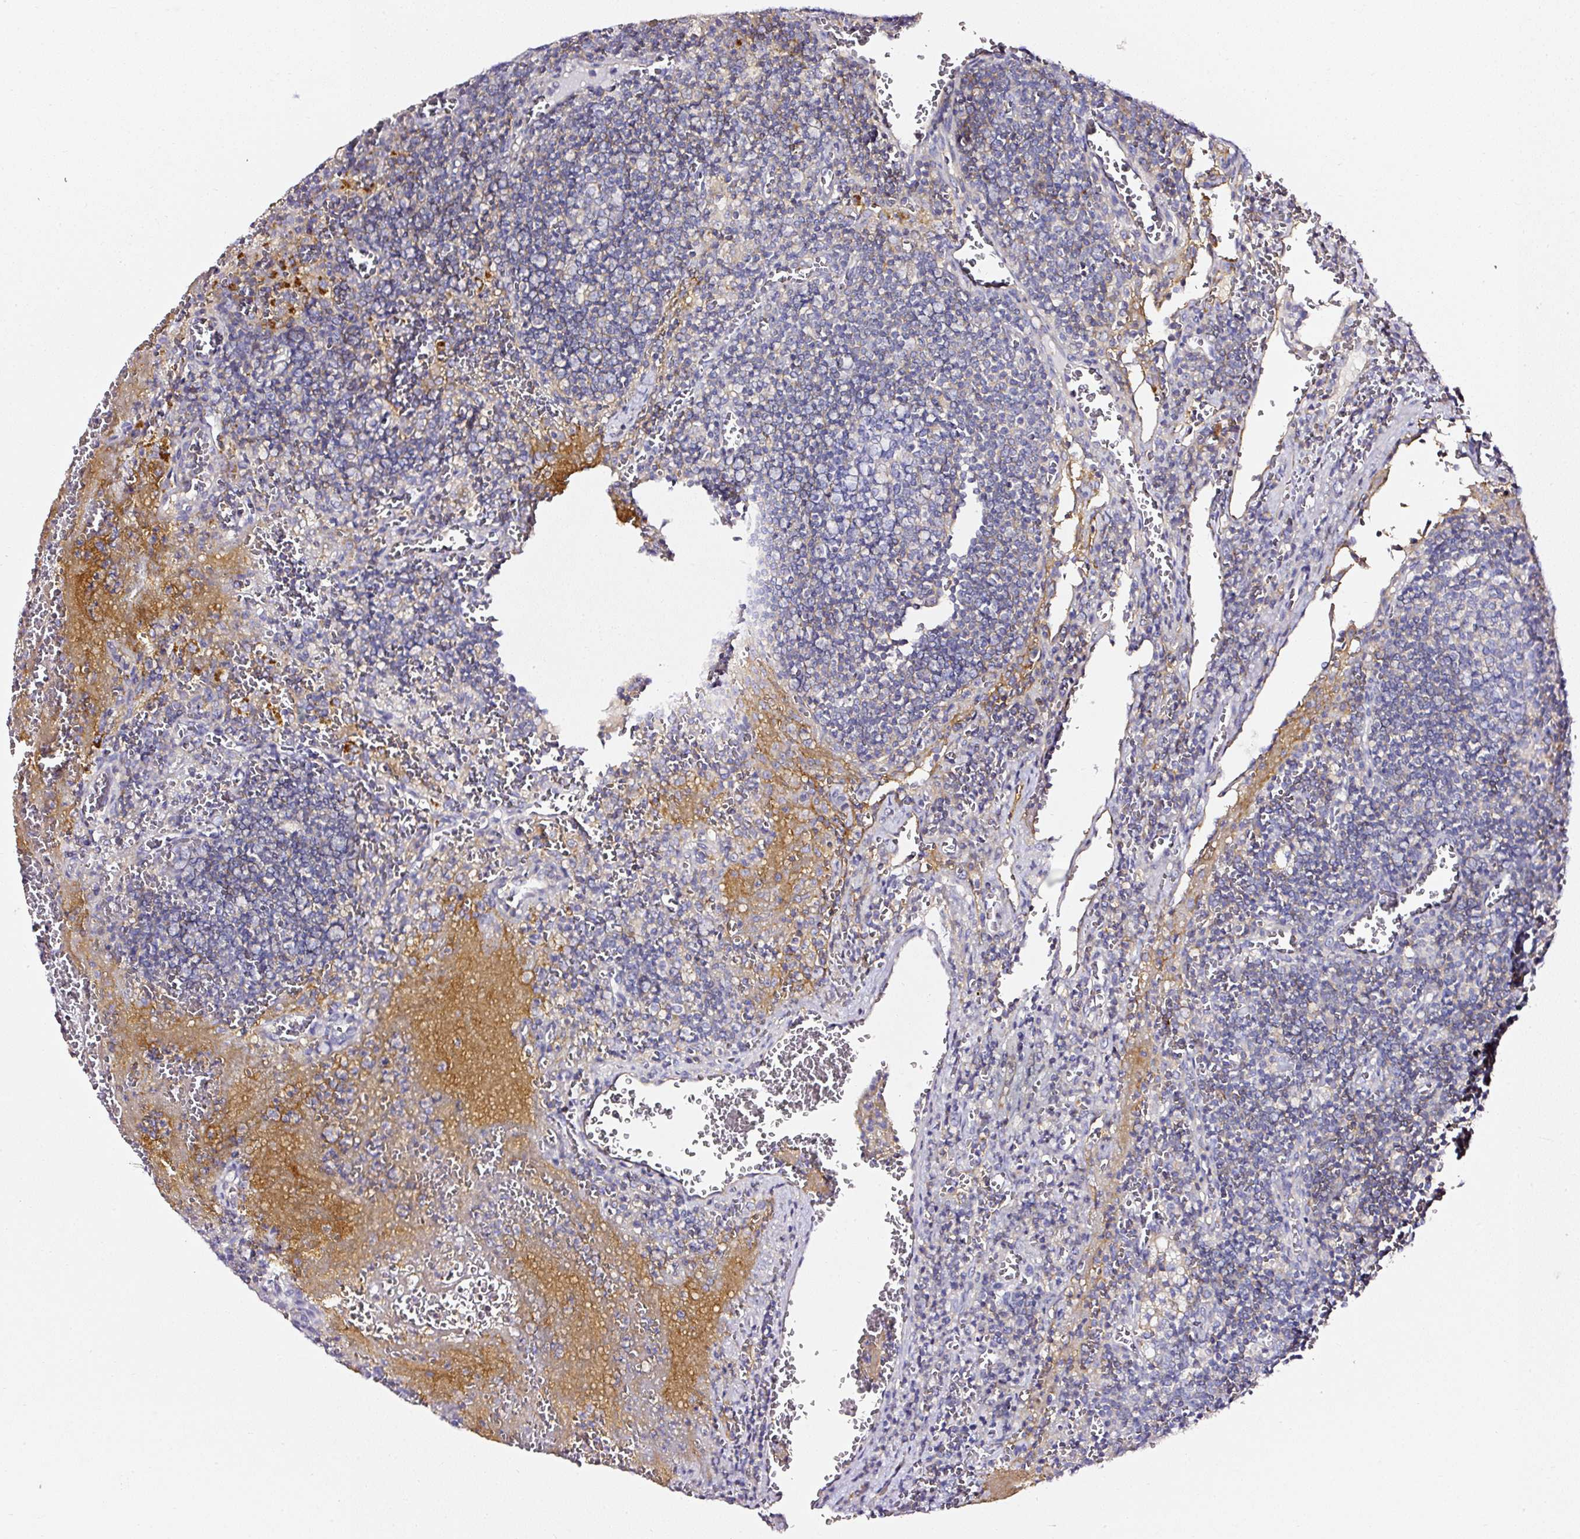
{"staining": {"intensity": "negative", "quantity": "none", "location": "none"}, "tissue": "lymph node", "cell_type": "Germinal center cells", "image_type": "normal", "snomed": [{"axis": "morphology", "description": "Normal tissue, NOS"}, {"axis": "topography", "description": "Lymph node"}], "caption": "DAB immunohistochemical staining of normal lymph node displays no significant positivity in germinal center cells.", "gene": "CD47", "patient": {"sex": "male", "age": 50}}